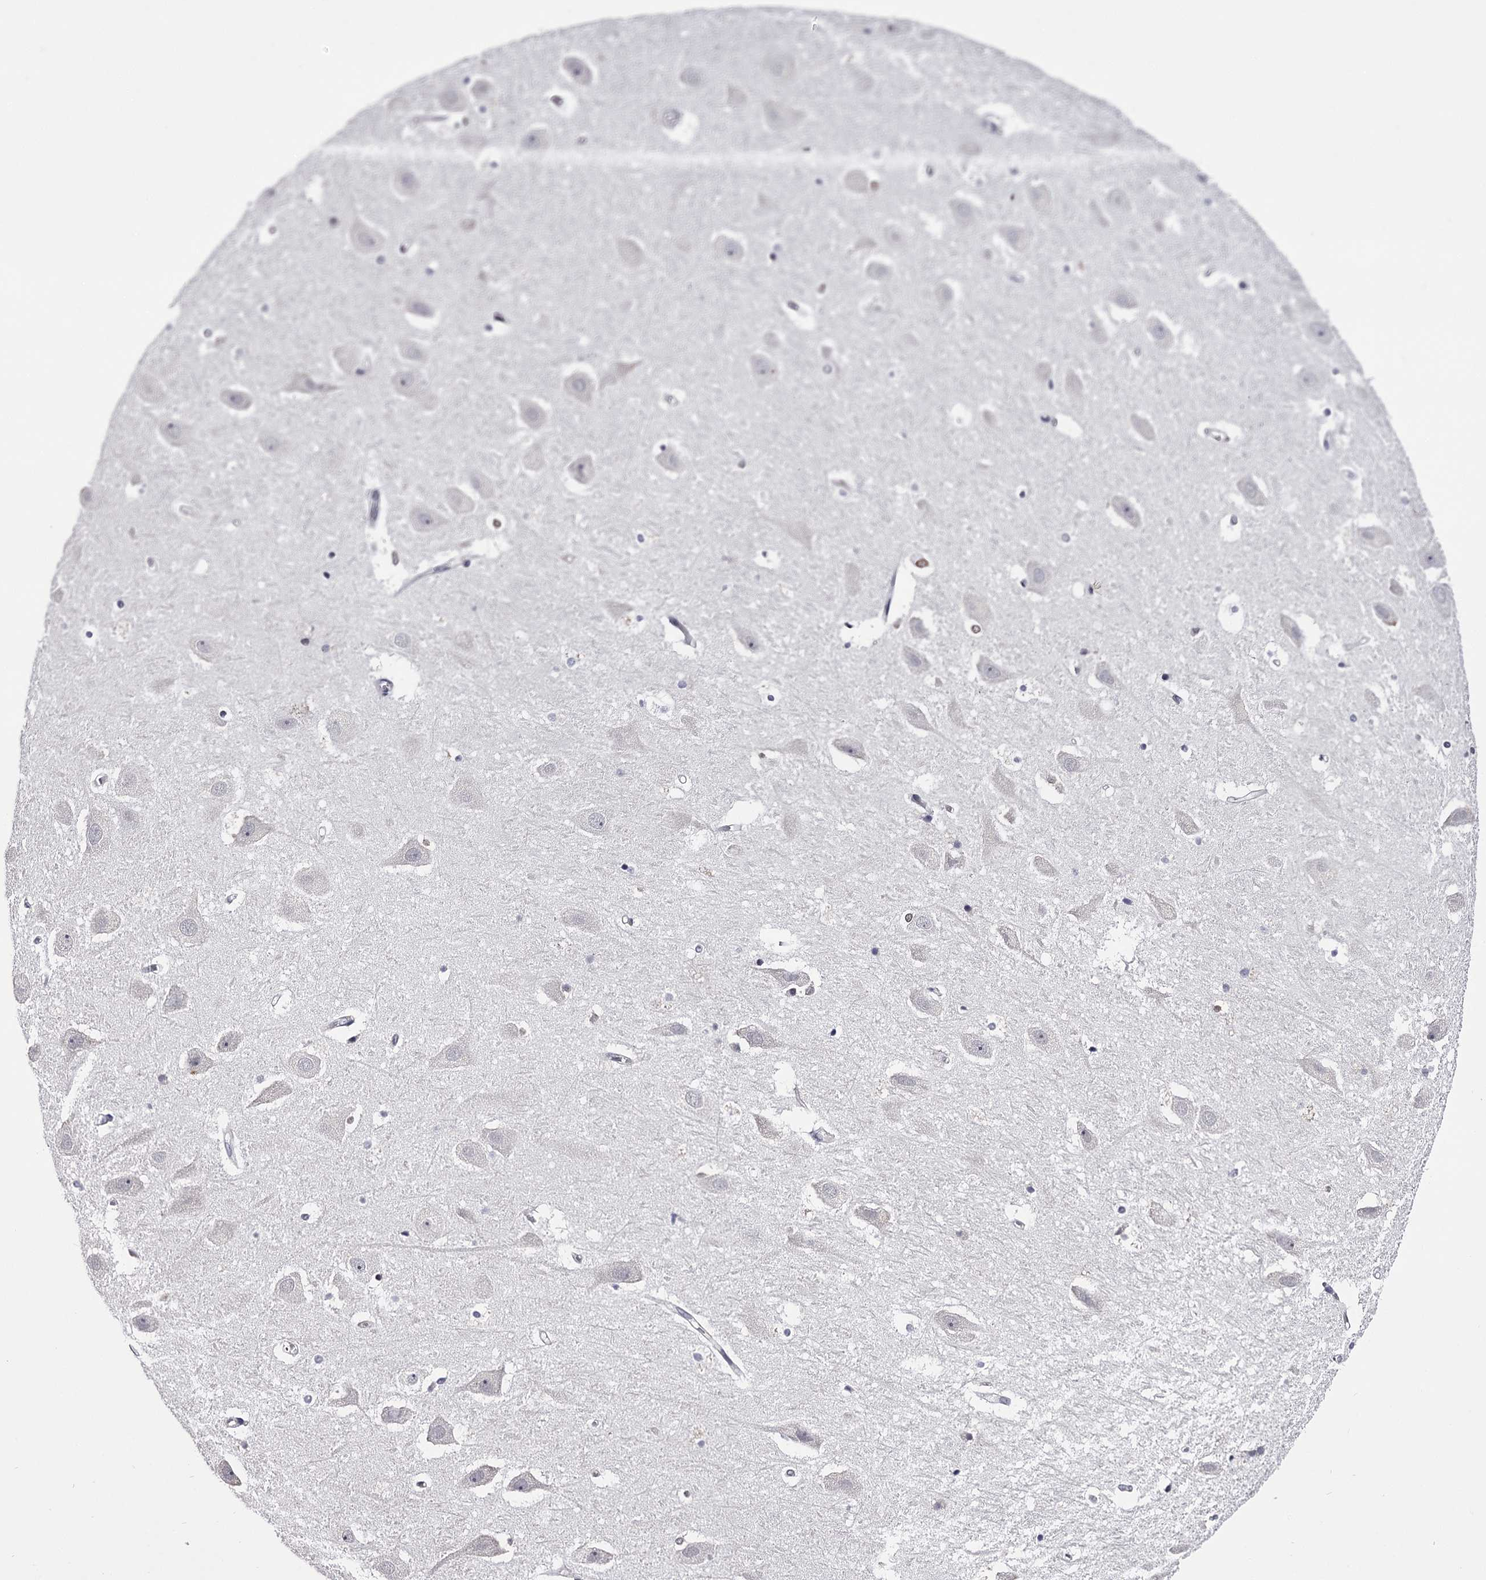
{"staining": {"intensity": "negative", "quantity": "none", "location": "none"}, "tissue": "hippocampus", "cell_type": "Glial cells", "image_type": "normal", "snomed": [{"axis": "morphology", "description": "Normal tissue, NOS"}, {"axis": "topography", "description": "Hippocampus"}], "caption": "DAB (3,3'-diaminobenzidine) immunohistochemical staining of benign human hippocampus shows no significant expression in glial cells.", "gene": "OVOL2", "patient": {"sex": "female", "age": 52}}